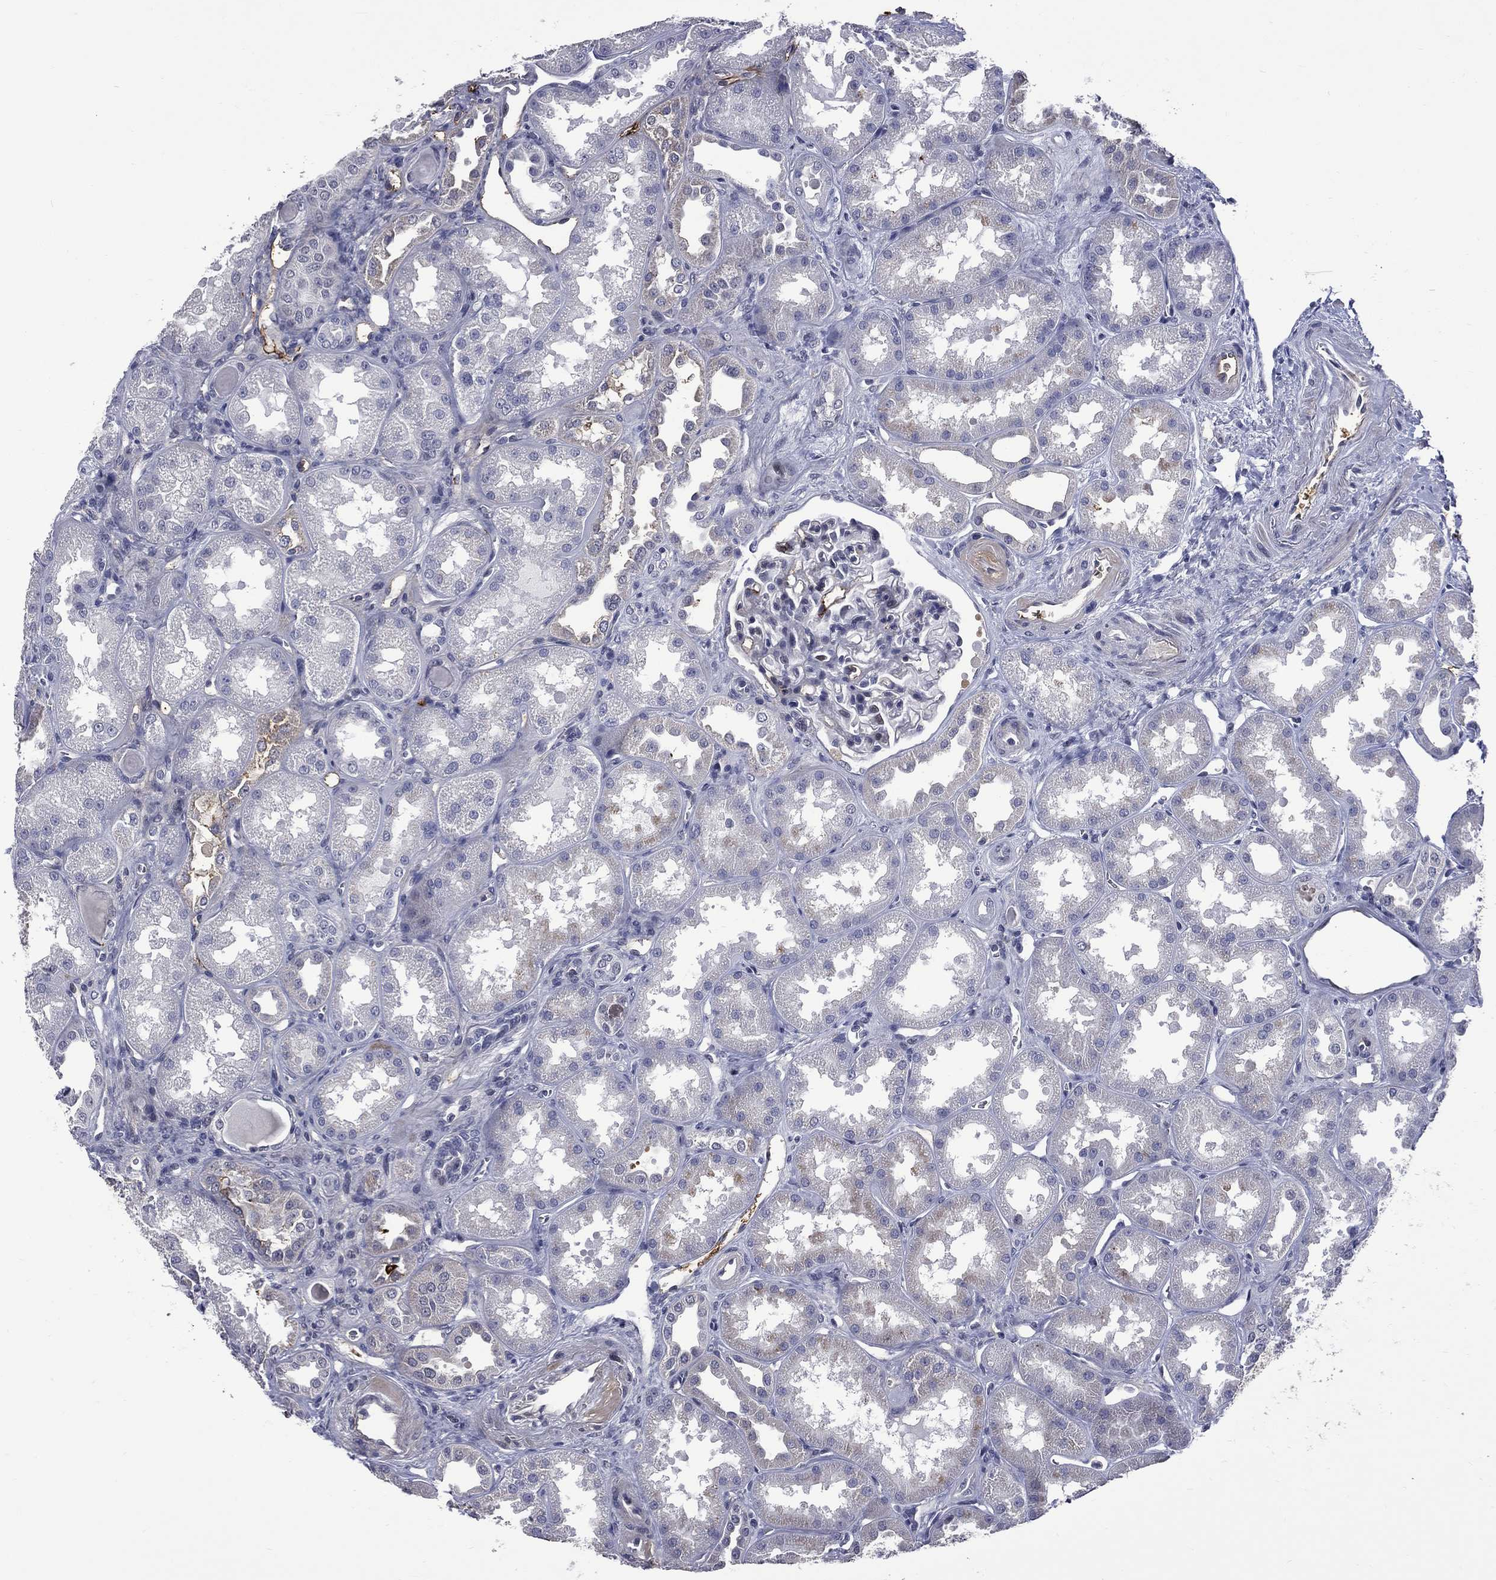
{"staining": {"intensity": "negative", "quantity": "none", "location": "none"}, "tissue": "kidney", "cell_type": "Cells in glomeruli", "image_type": "normal", "snomed": [{"axis": "morphology", "description": "Normal tissue, NOS"}, {"axis": "topography", "description": "Kidney"}], "caption": "Immunohistochemical staining of benign kidney demonstrates no significant staining in cells in glomeruli. (DAB (3,3'-diaminobenzidine) immunohistochemistry visualized using brightfield microscopy, high magnification).", "gene": "FGG", "patient": {"sex": "male", "age": 61}}